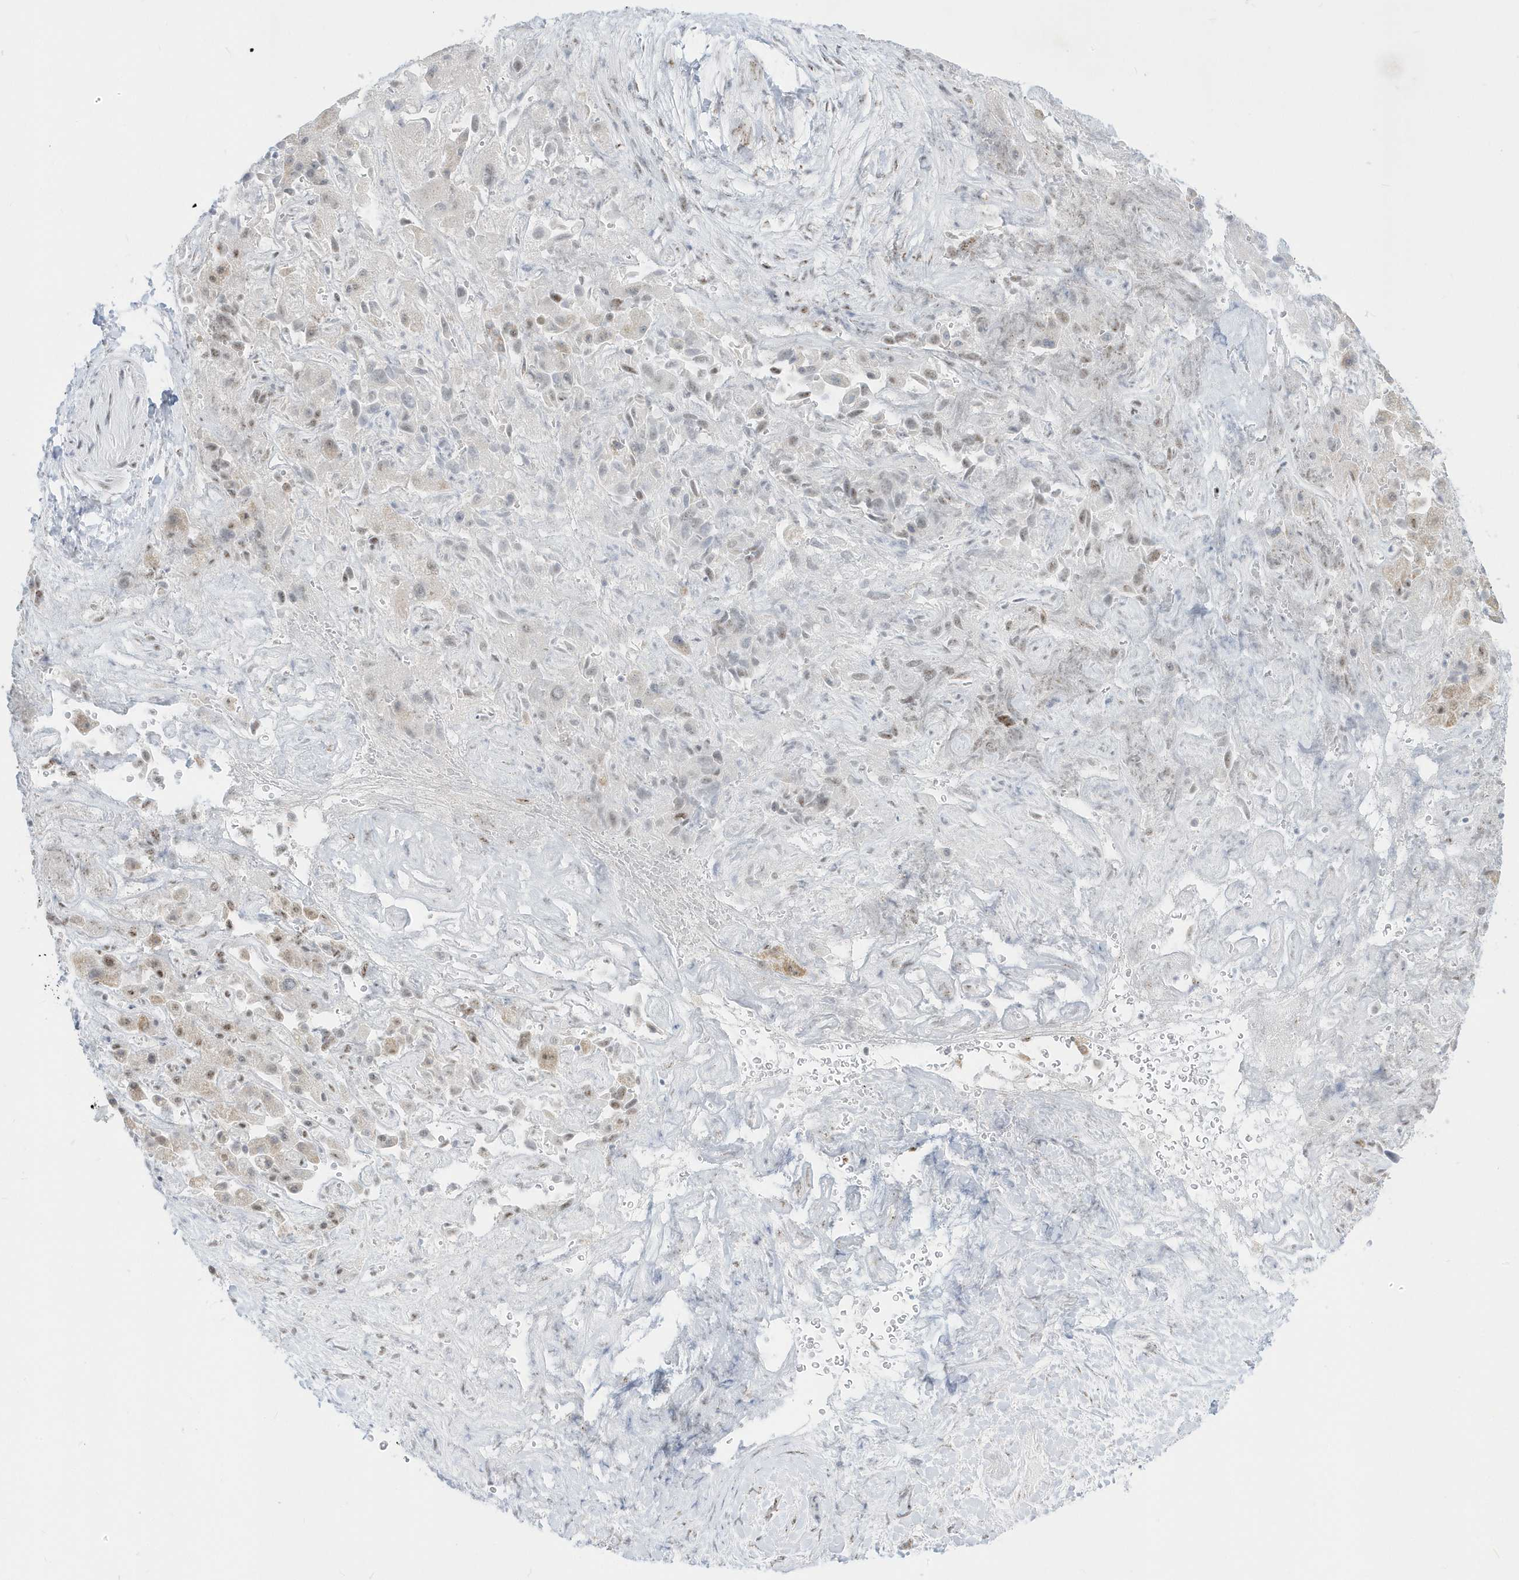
{"staining": {"intensity": "weak", "quantity": "<25%", "location": "nuclear"}, "tissue": "liver cancer", "cell_type": "Tumor cells", "image_type": "cancer", "snomed": [{"axis": "morphology", "description": "Cholangiocarcinoma"}, {"axis": "topography", "description": "Liver"}], "caption": "Tumor cells show no significant protein positivity in liver cholangiocarcinoma. The staining is performed using DAB (3,3'-diaminobenzidine) brown chromogen with nuclei counter-stained in using hematoxylin.", "gene": "PLEKHN1", "patient": {"sex": "female", "age": 52}}